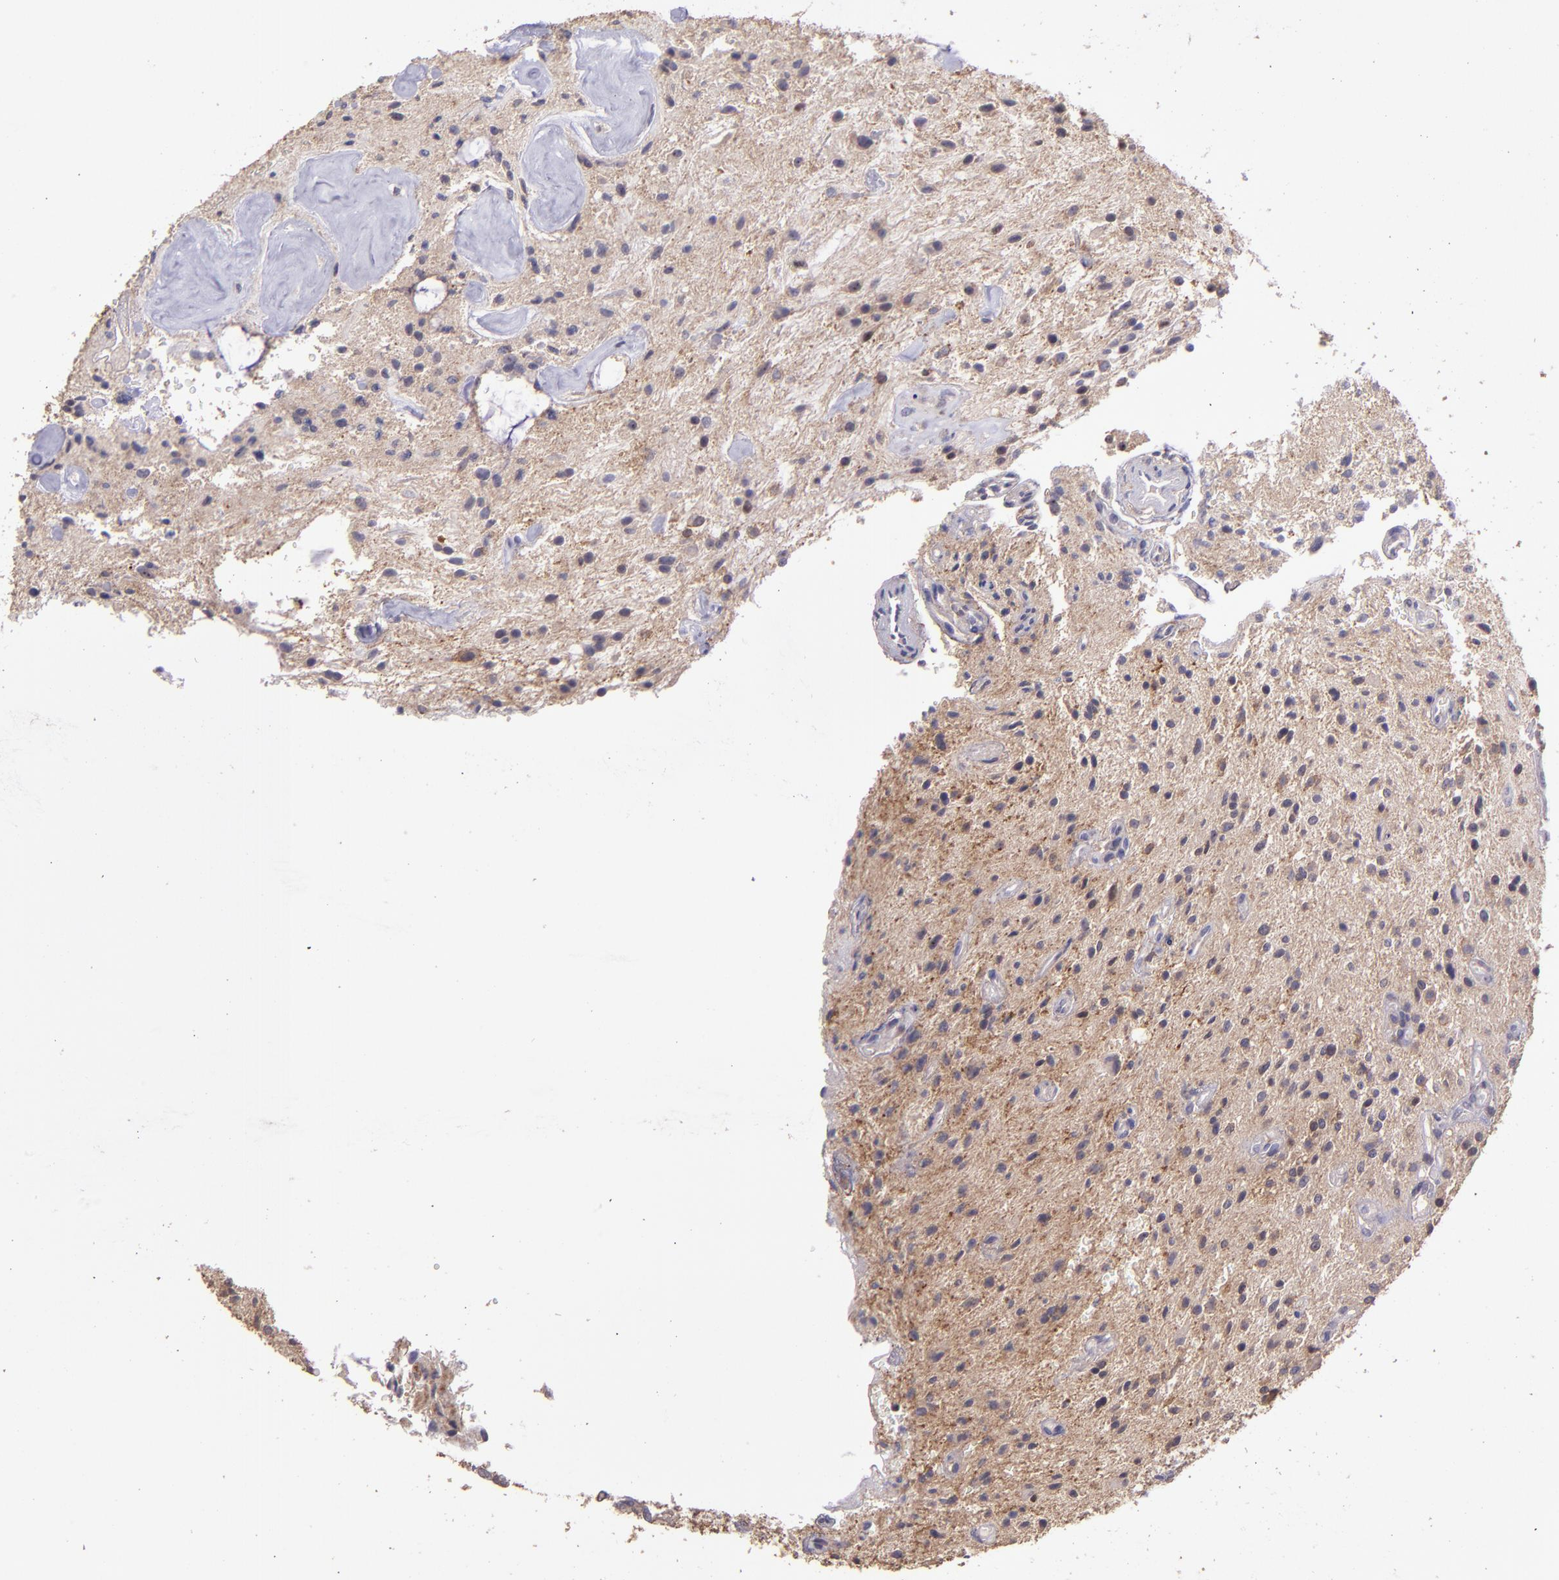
{"staining": {"intensity": "weak", "quantity": ">75%", "location": "cytoplasmic/membranous"}, "tissue": "glioma", "cell_type": "Tumor cells", "image_type": "cancer", "snomed": [{"axis": "morphology", "description": "Glioma, malignant, NOS"}, {"axis": "topography", "description": "Cerebellum"}], "caption": "IHC histopathology image of human glioma stained for a protein (brown), which reveals low levels of weak cytoplasmic/membranous staining in about >75% of tumor cells.", "gene": "PAPPA", "patient": {"sex": "female", "age": 10}}